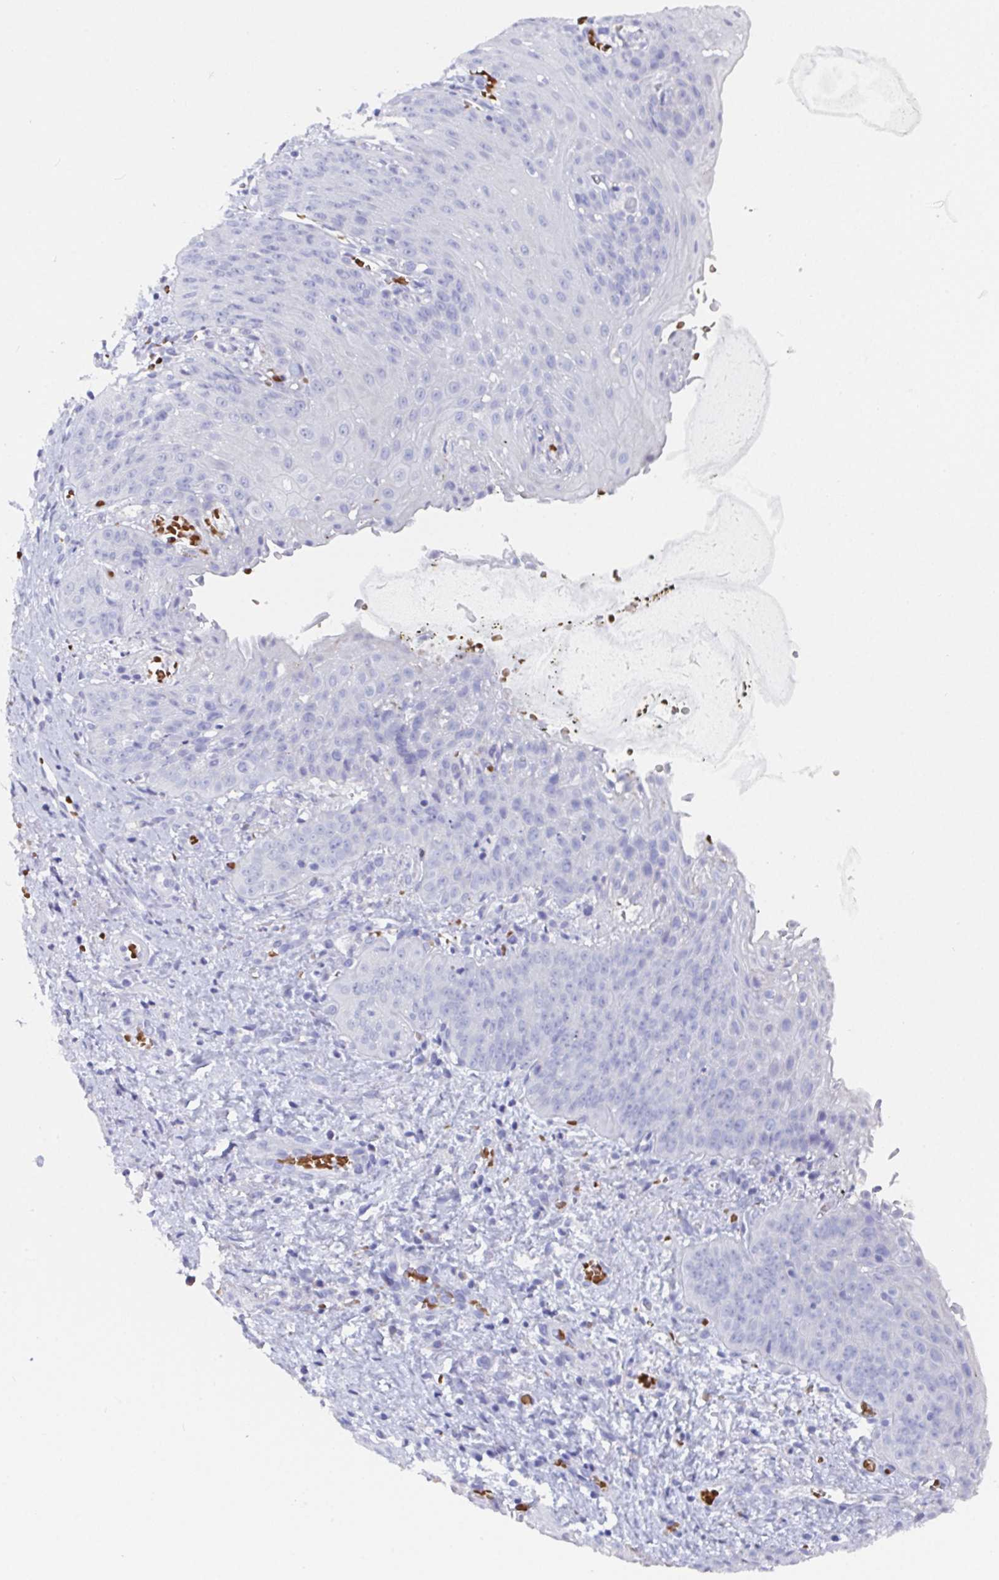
{"staining": {"intensity": "negative", "quantity": "none", "location": "none"}, "tissue": "esophagus", "cell_type": "Squamous epithelial cells", "image_type": "normal", "snomed": [{"axis": "morphology", "description": "Normal tissue, NOS"}, {"axis": "topography", "description": "Esophagus"}], "caption": "Immunohistochemistry (IHC) of unremarkable esophagus shows no expression in squamous epithelial cells.", "gene": "CLDN8", "patient": {"sex": "male", "age": 71}}